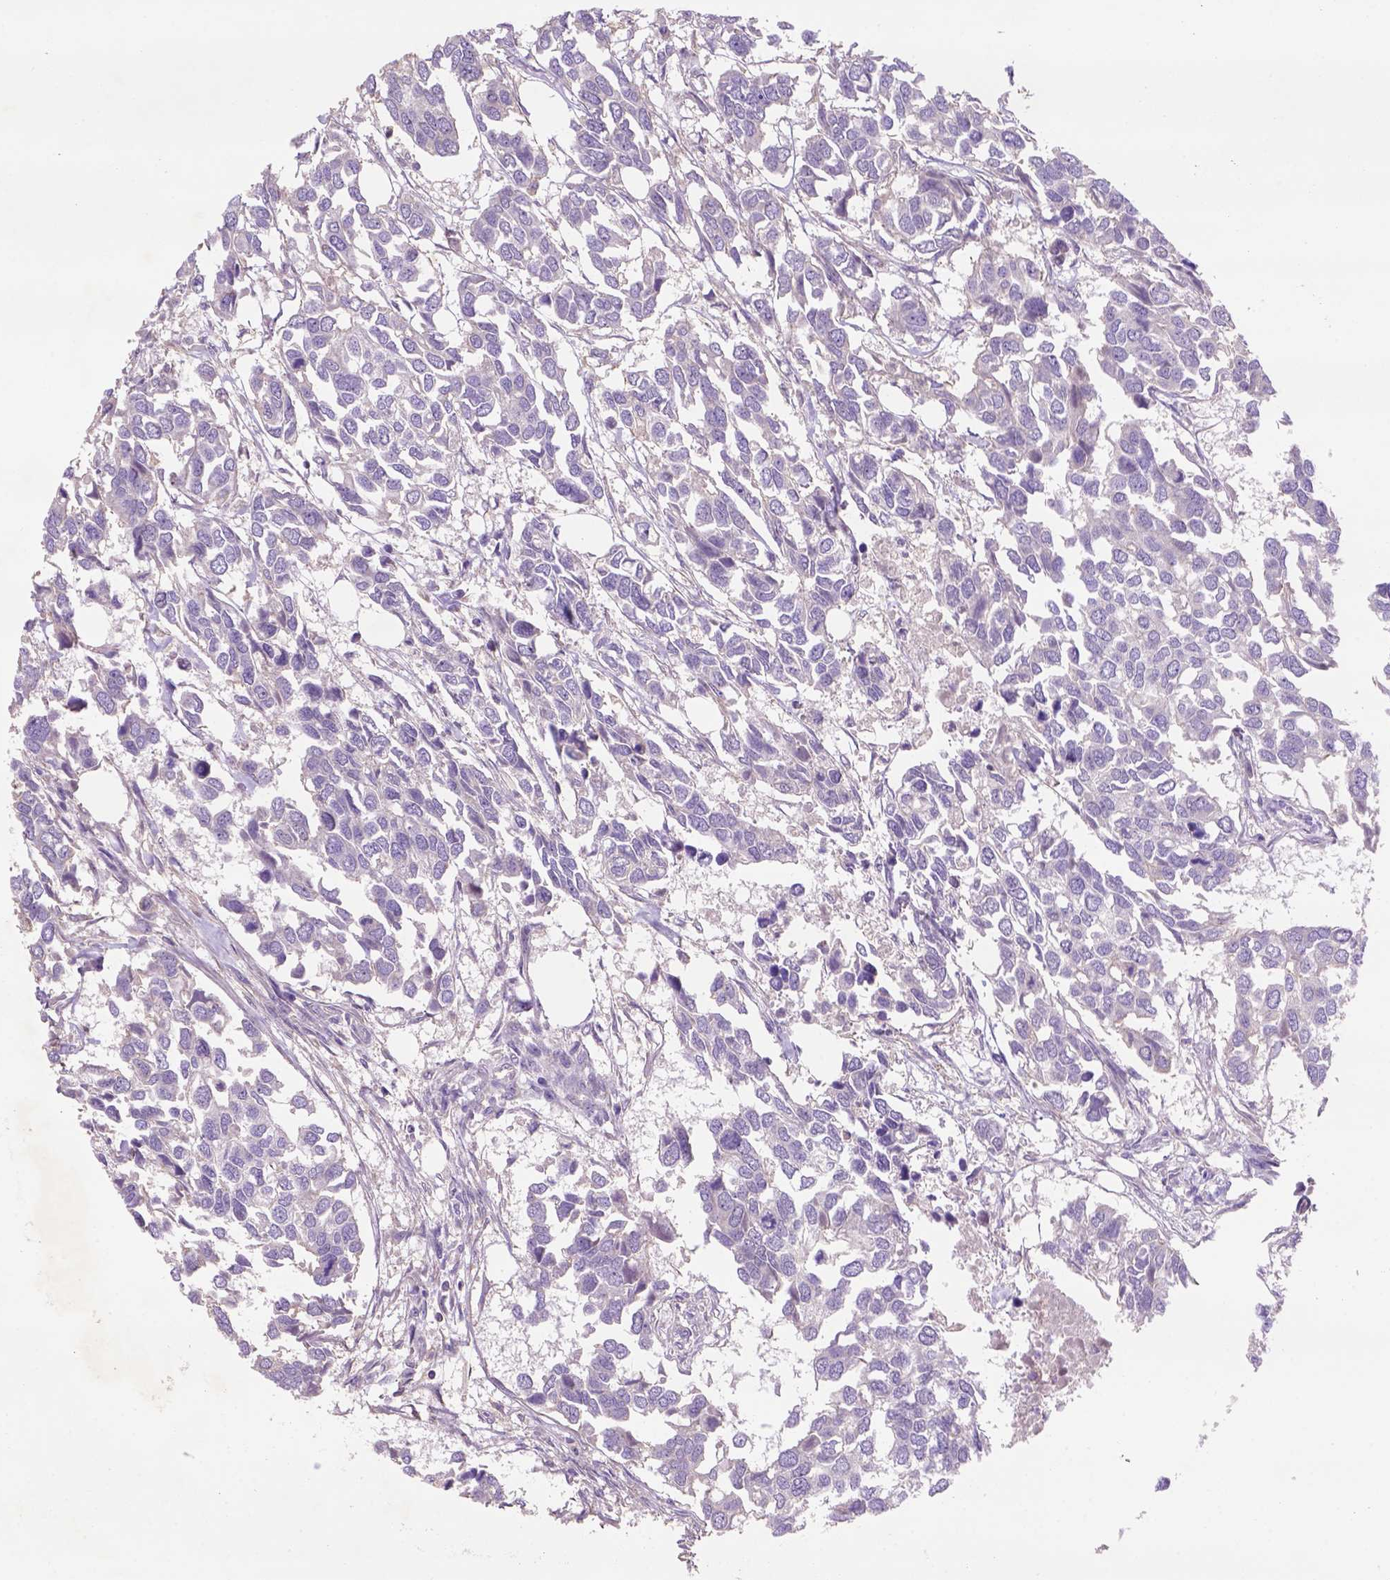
{"staining": {"intensity": "weak", "quantity": "<25%", "location": "cytoplasmic/membranous"}, "tissue": "breast cancer", "cell_type": "Tumor cells", "image_type": "cancer", "snomed": [{"axis": "morphology", "description": "Duct carcinoma"}, {"axis": "topography", "description": "Breast"}], "caption": "Human intraductal carcinoma (breast) stained for a protein using immunohistochemistry (IHC) exhibits no positivity in tumor cells.", "gene": "SCML4", "patient": {"sex": "female", "age": 83}}